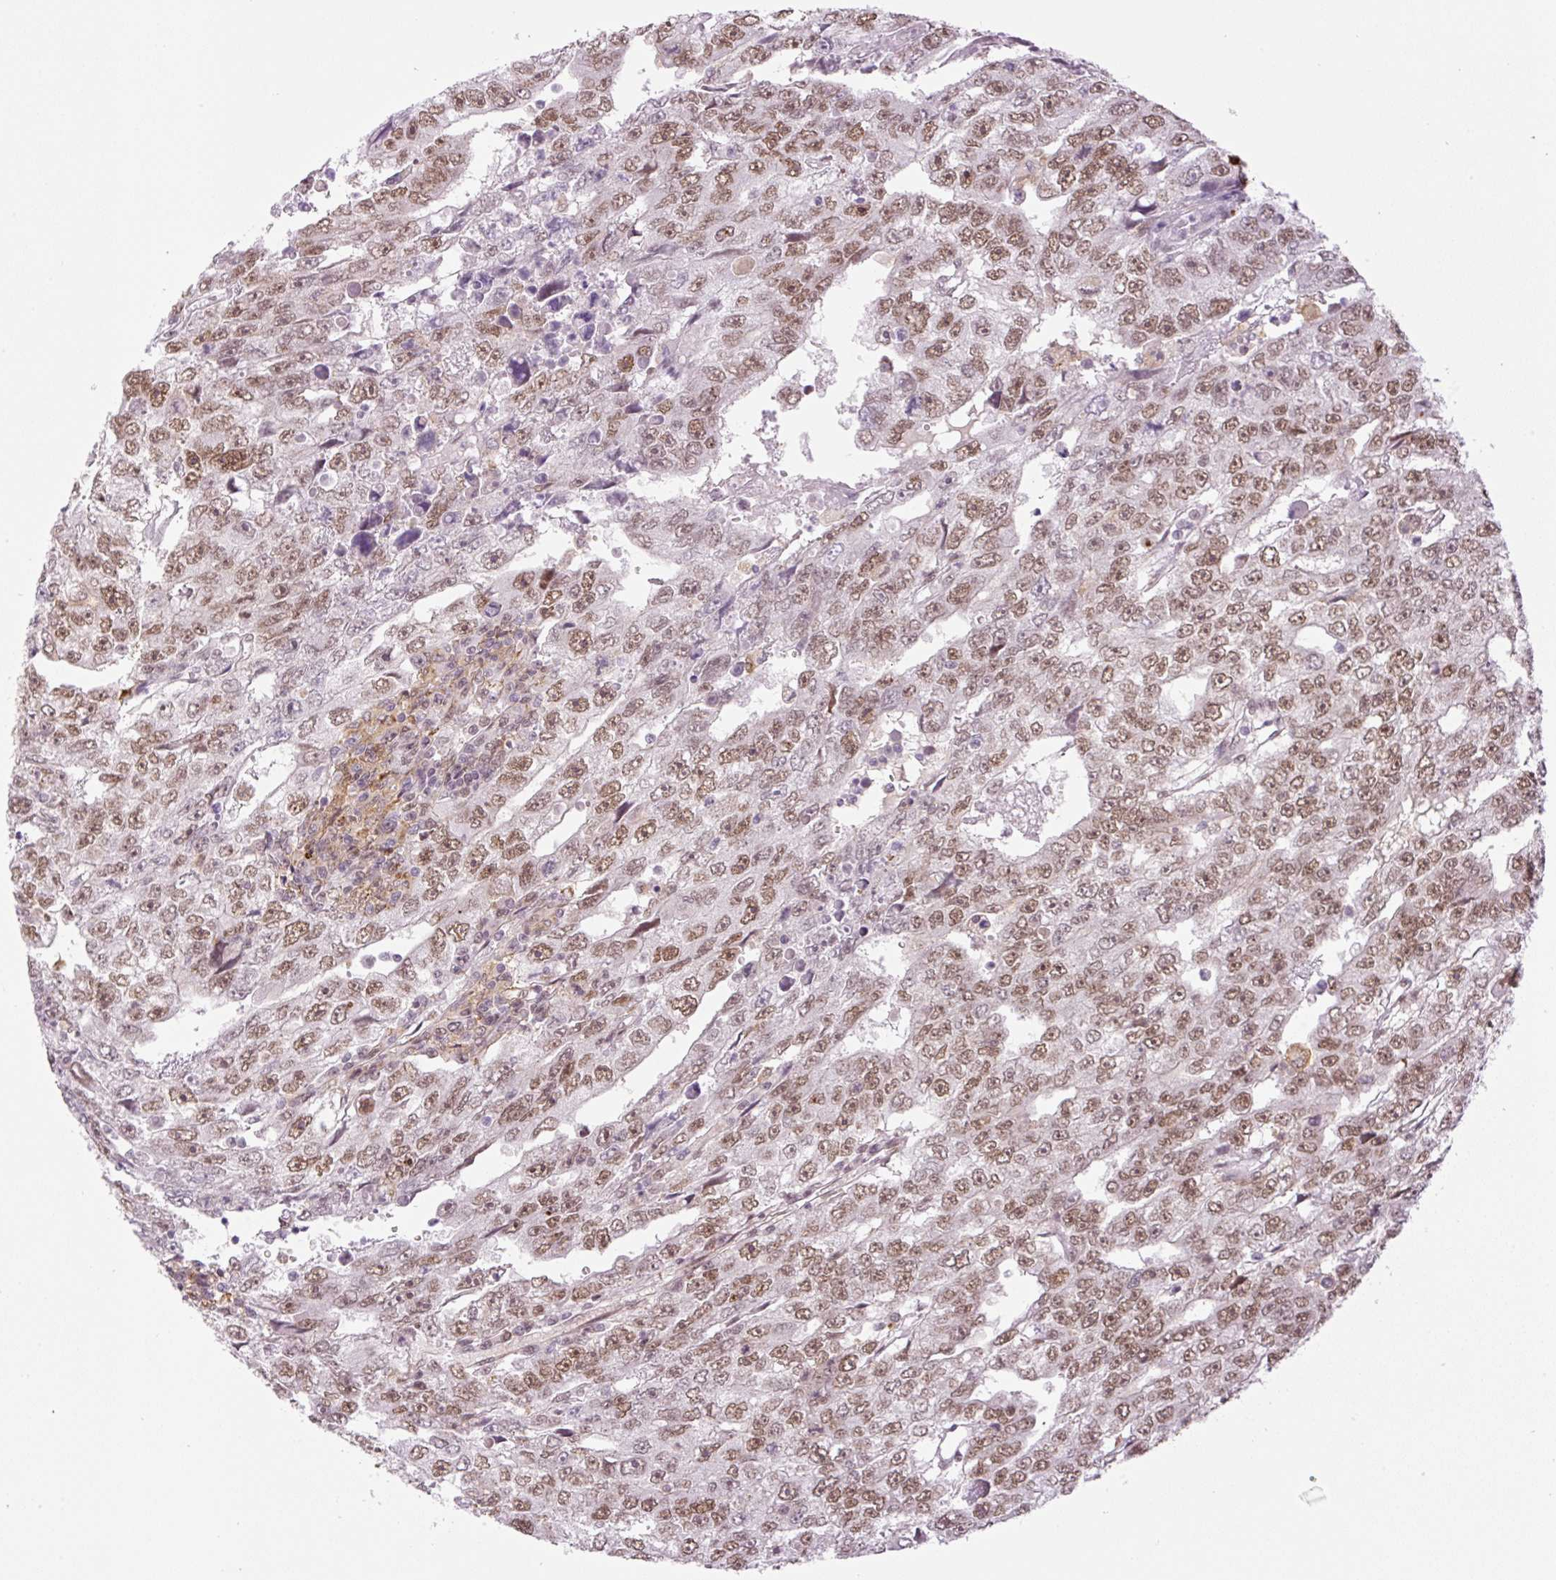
{"staining": {"intensity": "moderate", "quantity": ">75%", "location": "nuclear"}, "tissue": "testis cancer", "cell_type": "Tumor cells", "image_type": "cancer", "snomed": [{"axis": "morphology", "description": "Carcinoma, Embryonal, NOS"}, {"axis": "topography", "description": "Testis"}], "caption": "Embryonal carcinoma (testis) stained with DAB immunohistochemistry (IHC) exhibits medium levels of moderate nuclear positivity in about >75% of tumor cells.", "gene": "PALM3", "patient": {"sex": "male", "age": 20}}